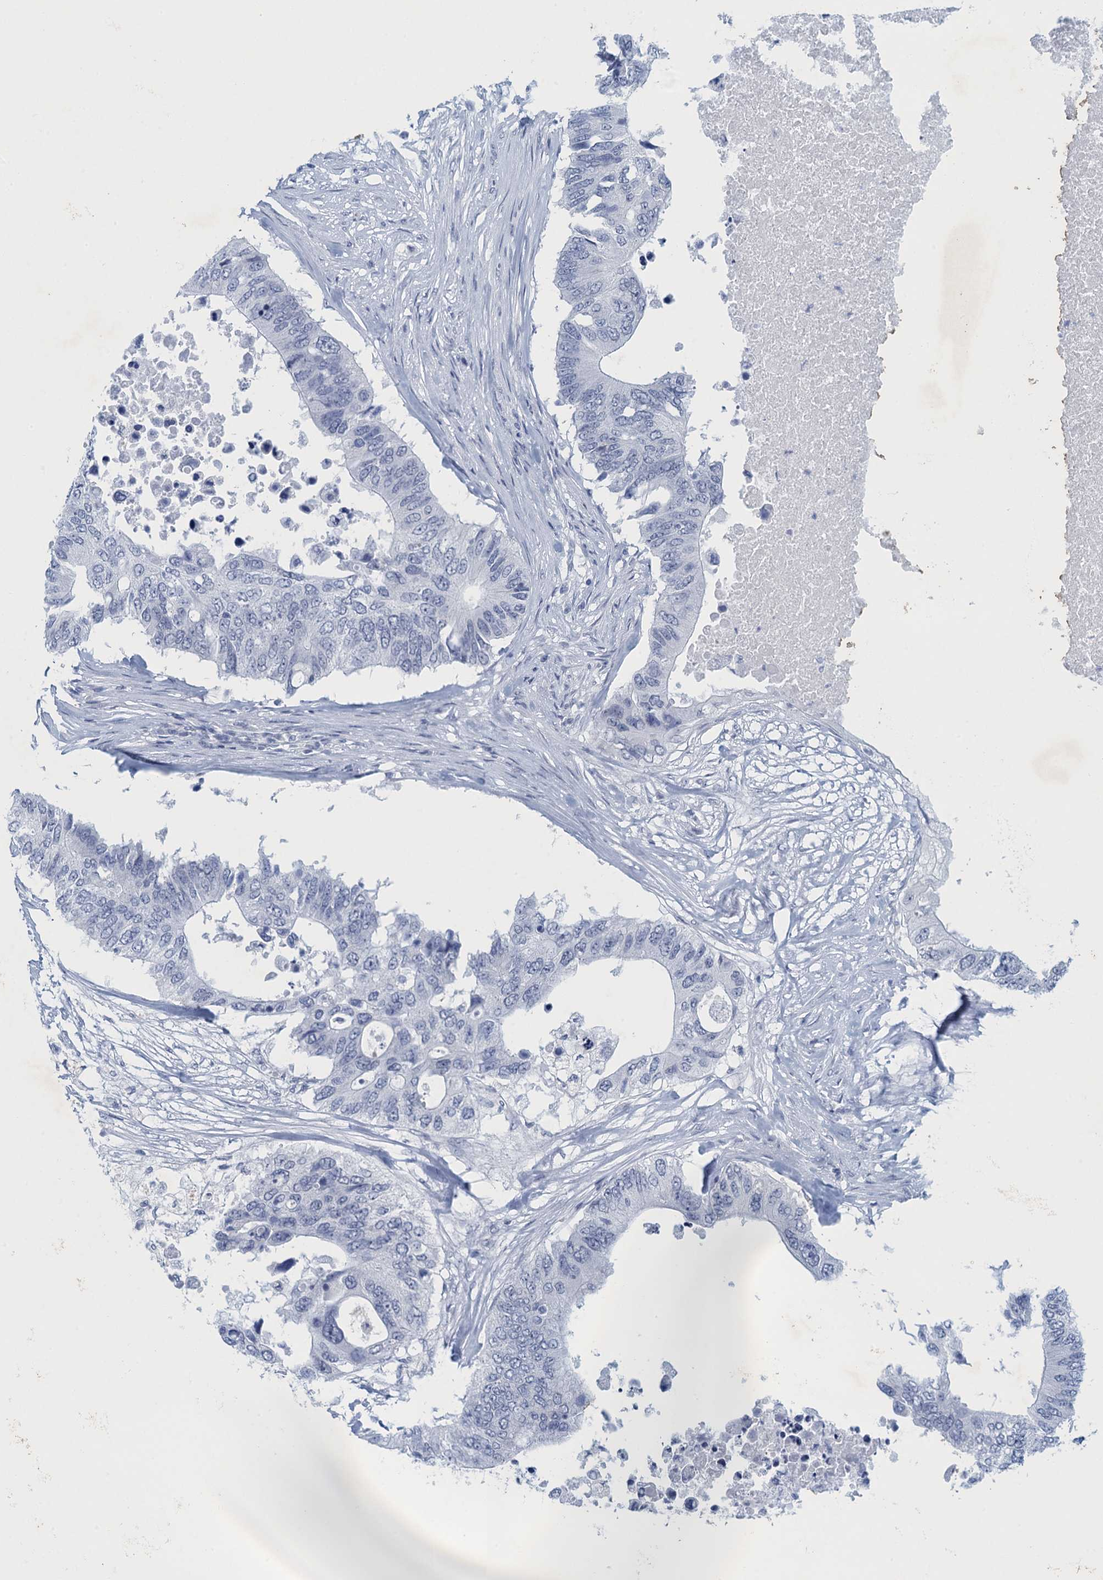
{"staining": {"intensity": "negative", "quantity": "none", "location": "none"}, "tissue": "colorectal cancer", "cell_type": "Tumor cells", "image_type": "cancer", "snomed": [{"axis": "morphology", "description": "Adenocarcinoma, NOS"}, {"axis": "topography", "description": "Colon"}], "caption": "This is an IHC histopathology image of human colorectal cancer (adenocarcinoma). There is no positivity in tumor cells.", "gene": "ENSG00000131152", "patient": {"sex": "male", "age": 71}}